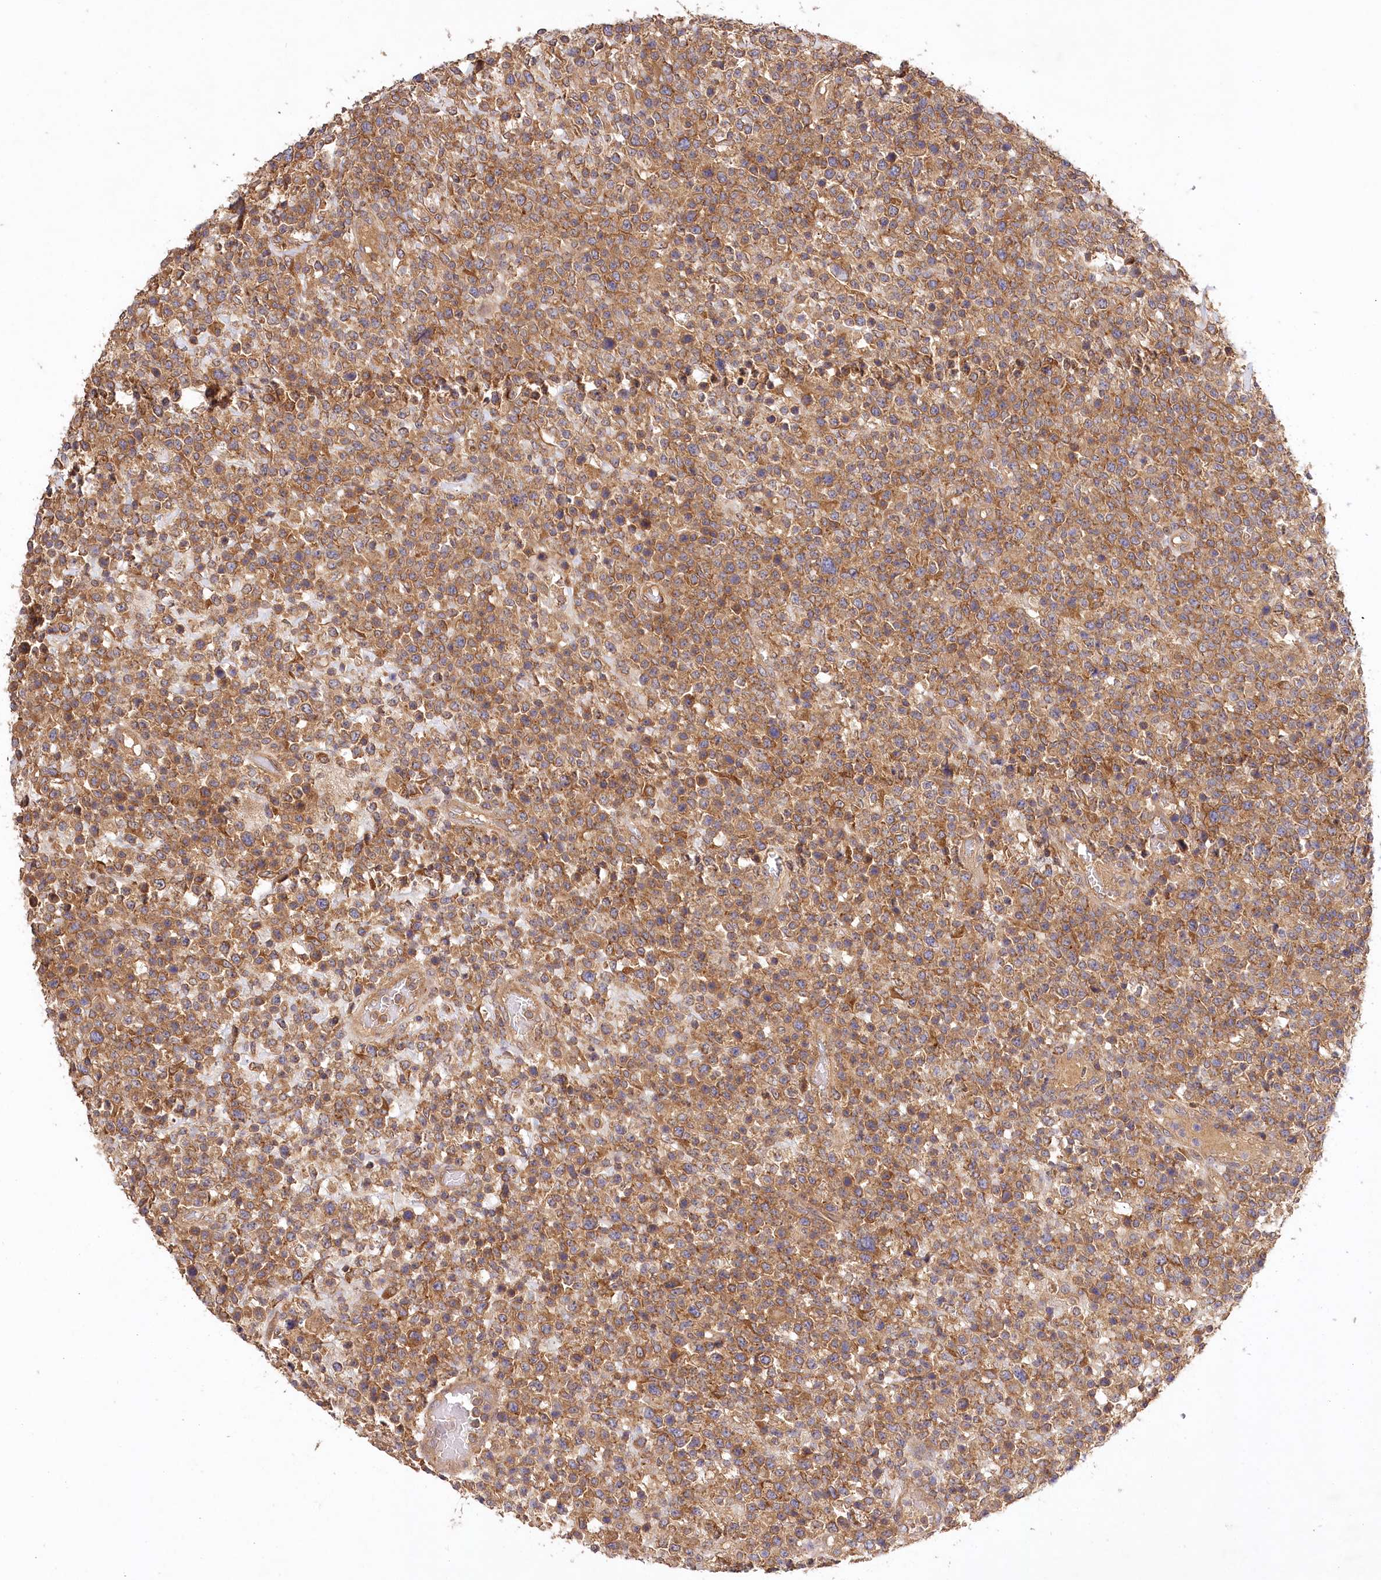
{"staining": {"intensity": "moderate", "quantity": ">75%", "location": "cytoplasmic/membranous"}, "tissue": "lymphoma", "cell_type": "Tumor cells", "image_type": "cancer", "snomed": [{"axis": "morphology", "description": "Malignant lymphoma, non-Hodgkin's type, High grade"}, {"axis": "topography", "description": "Colon"}], "caption": "Protein staining shows moderate cytoplasmic/membranous expression in about >75% of tumor cells in lymphoma.", "gene": "LSS", "patient": {"sex": "female", "age": 53}}